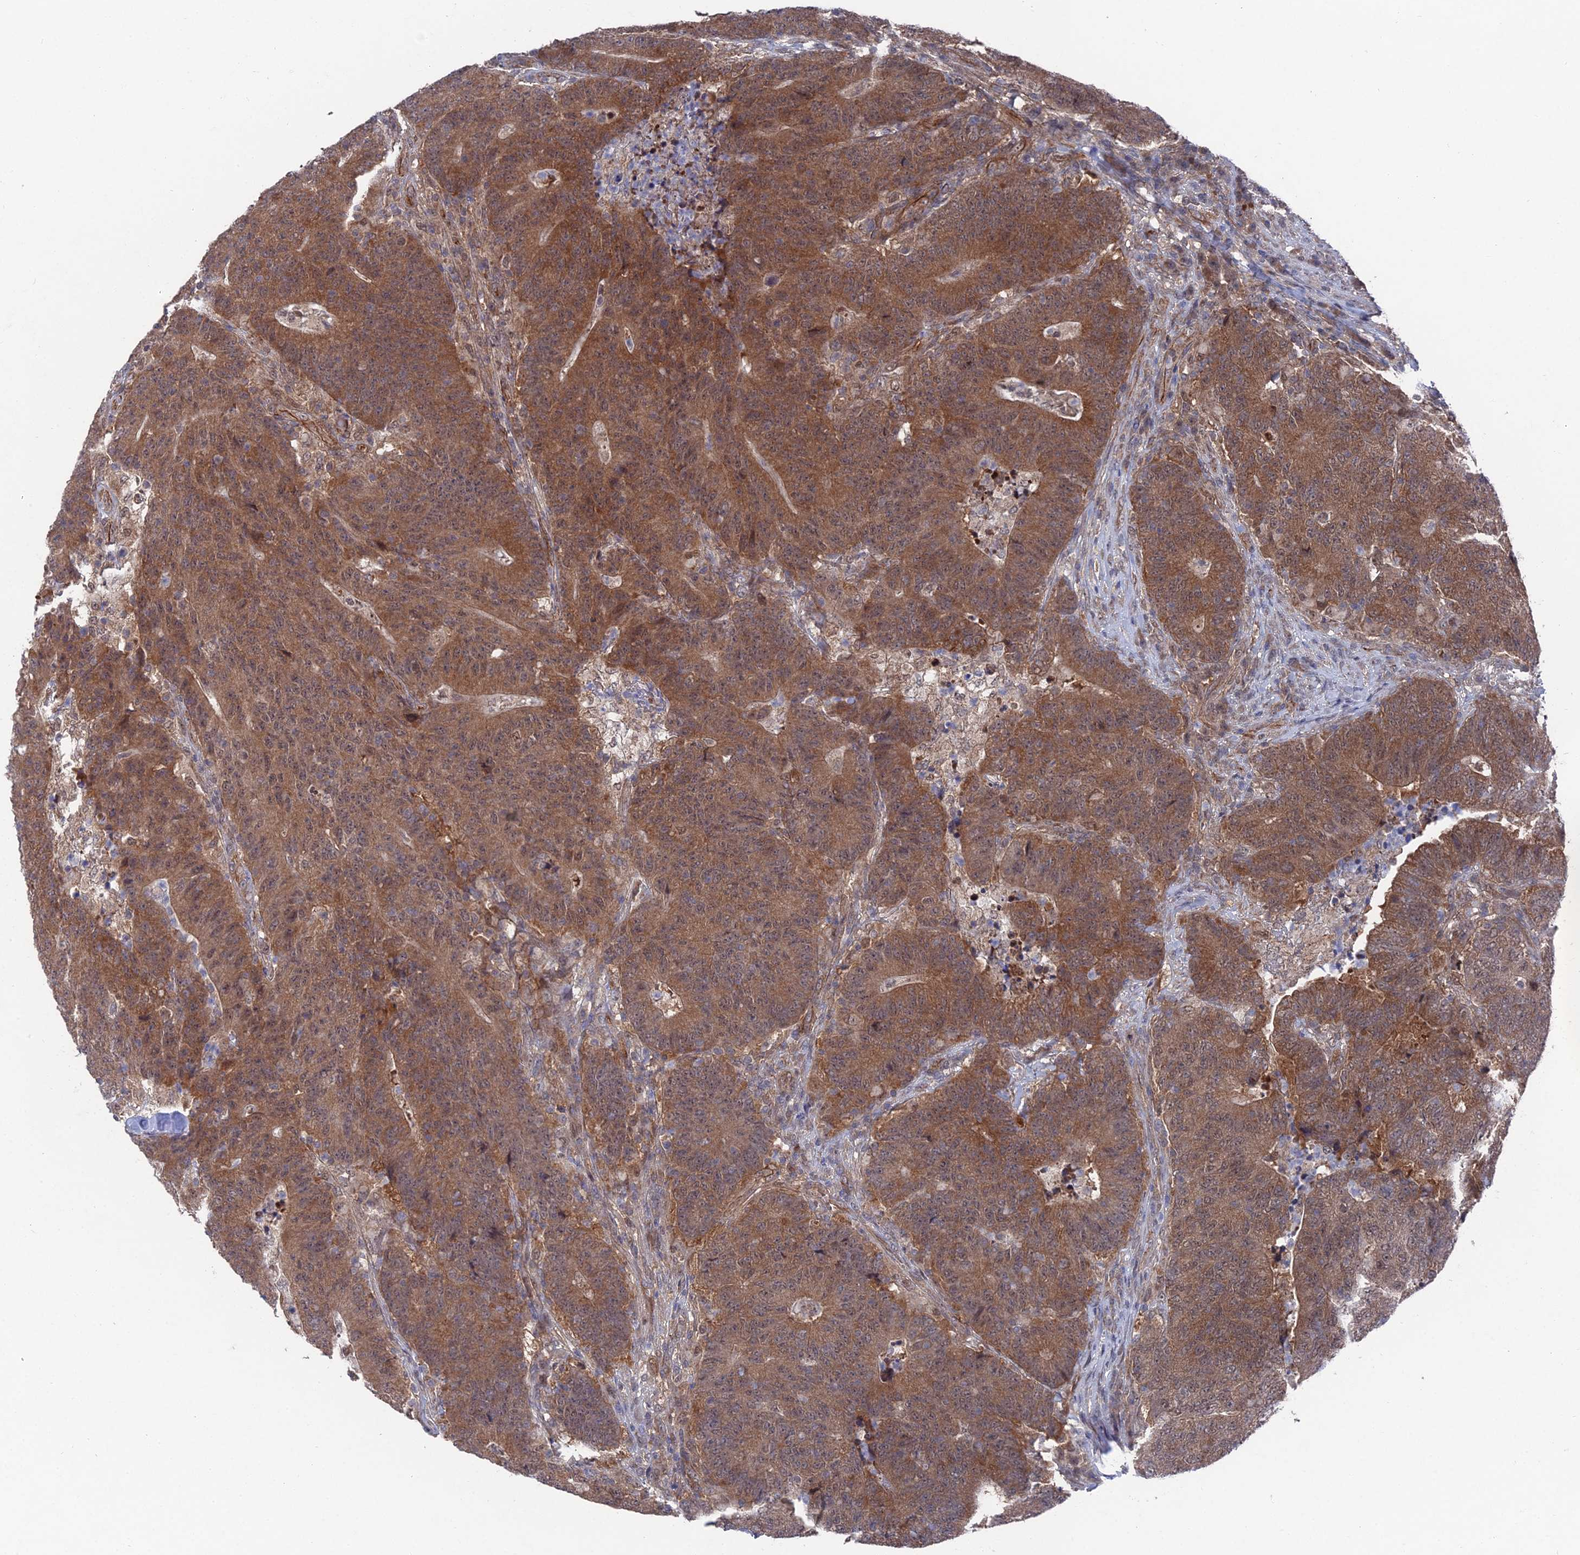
{"staining": {"intensity": "moderate", "quantity": ">75%", "location": "cytoplasmic/membranous"}, "tissue": "colorectal cancer", "cell_type": "Tumor cells", "image_type": "cancer", "snomed": [{"axis": "morphology", "description": "Adenocarcinoma, NOS"}, {"axis": "topography", "description": "Colon"}], "caption": "Immunohistochemistry of colorectal cancer displays medium levels of moderate cytoplasmic/membranous expression in approximately >75% of tumor cells.", "gene": "UNC5D", "patient": {"sex": "female", "age": 75}}